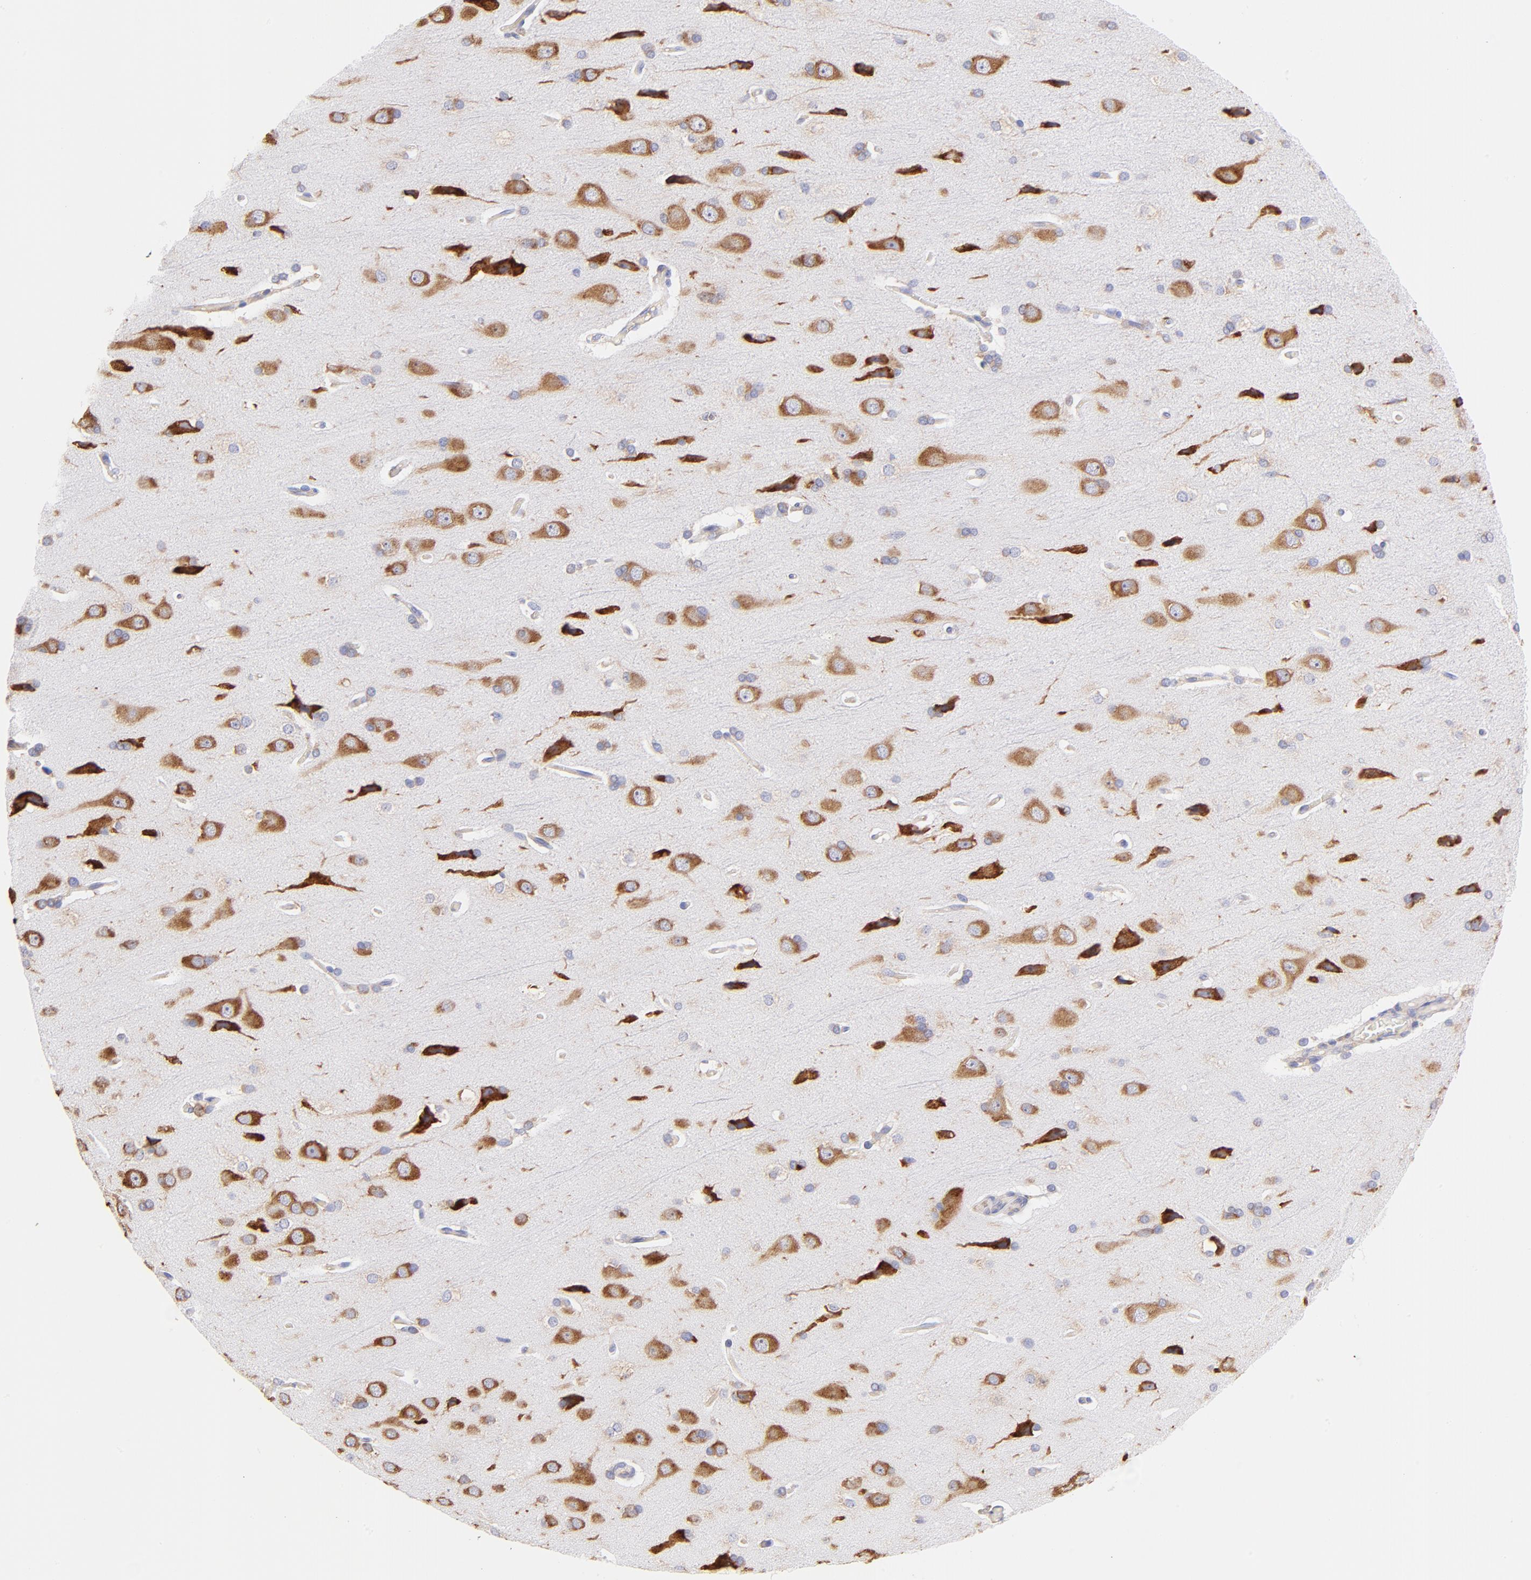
{"staining": {"intensity": "weak", "quantity": ">75%", "location": "cytoplasmic/membranous"}, "tissue": "cerebral cortex", "cell_type": "Endothelial cells", "image_type": "normal", "snomed": [{"axis": "morphology", "description": "Normal tissue, NOS"}, {"axis": "topography", "description": "Cerebral cortex"}], "caption": "Weak cytoplasmic/membranous expression for a protein is seen in approximately >75% of endothelial cells of normal cerebral cortex using immunohistochemistry.", "gene": "RPL30", "patient": {"sex": "male", "age": 62}}